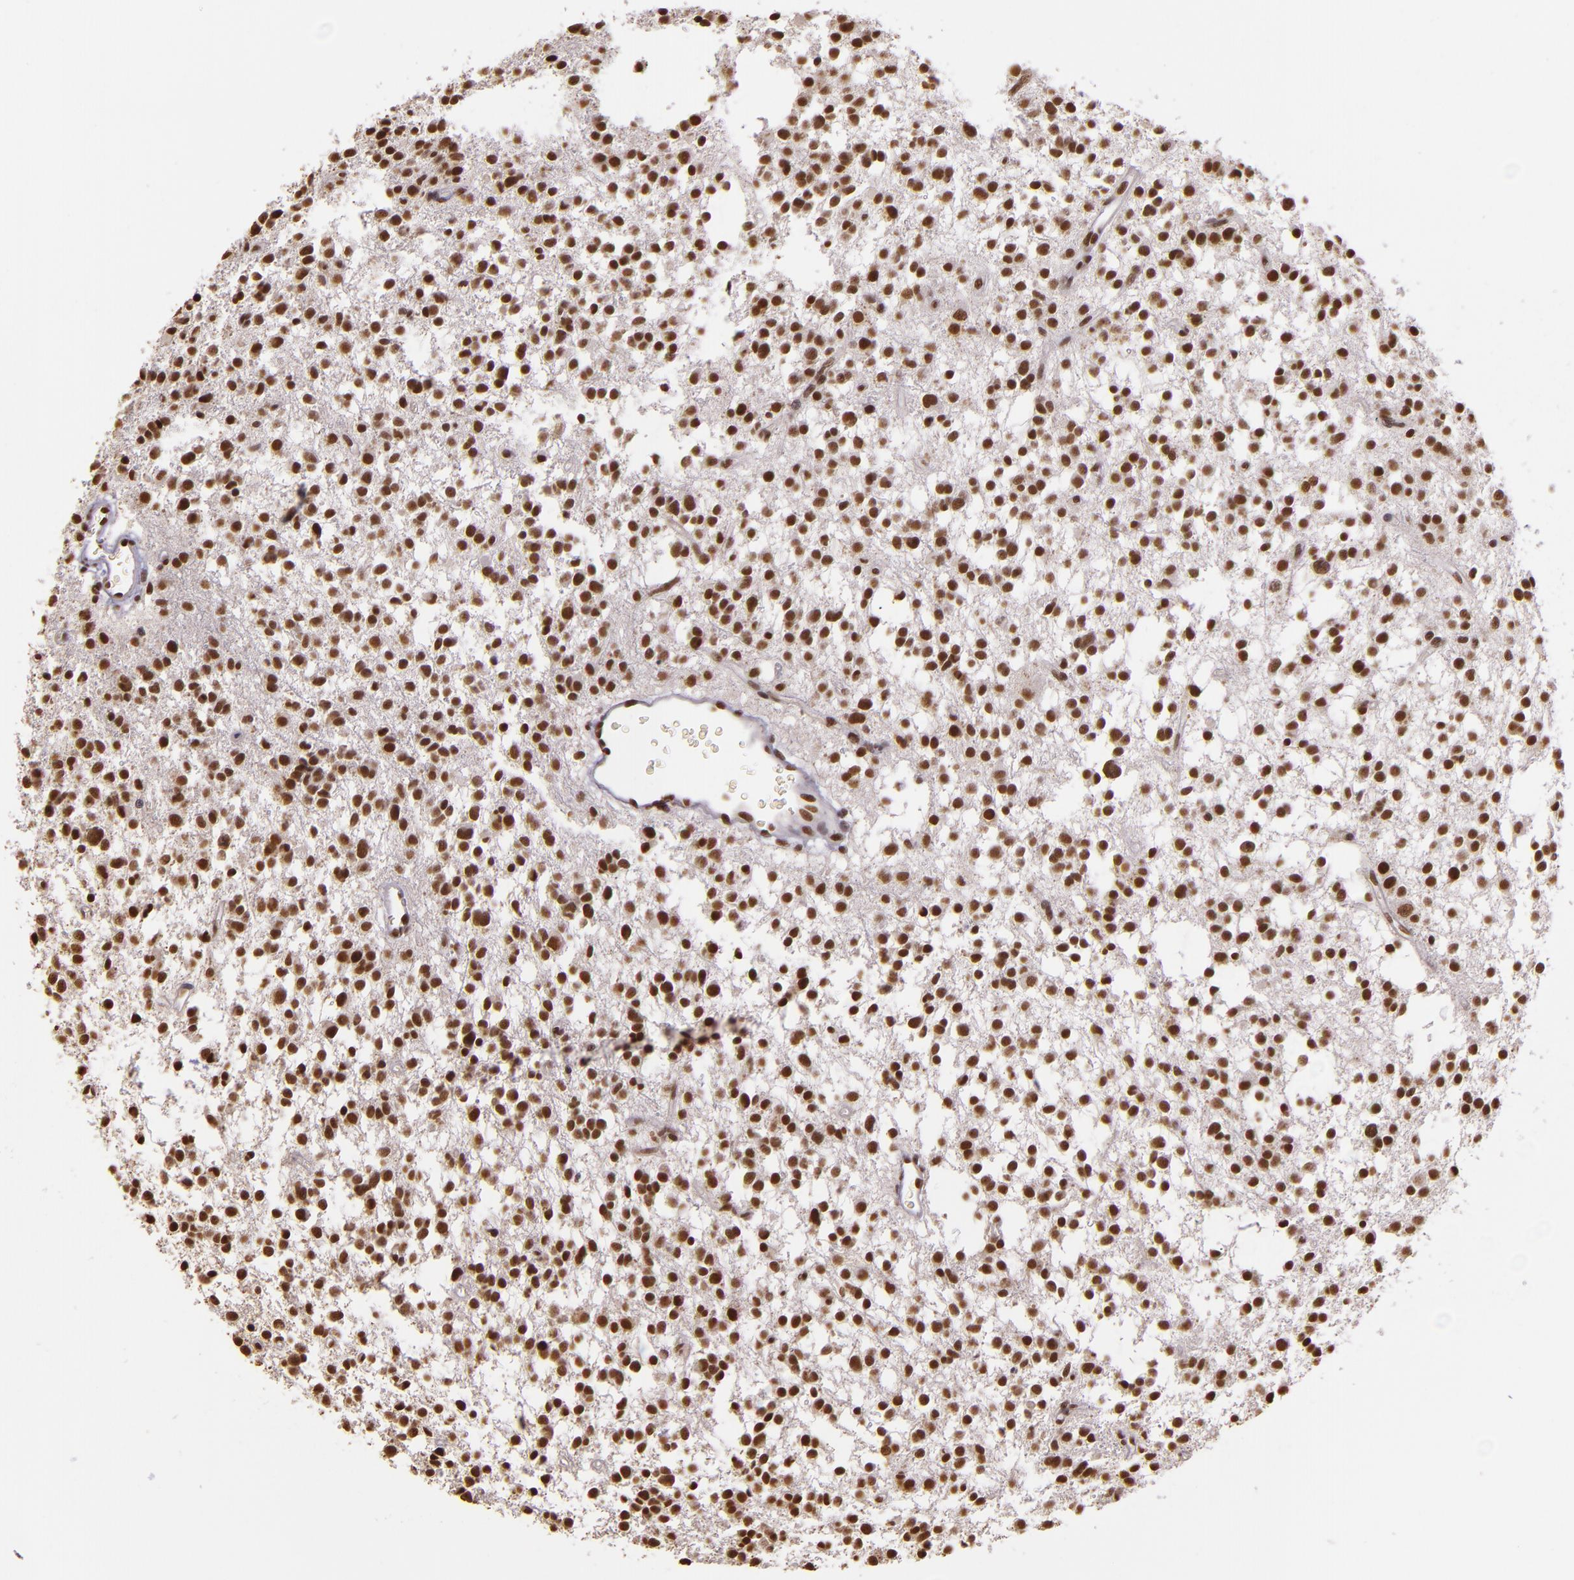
{"staining": {"intensity": "moderate", "quantity": ">75%", "location": "nuclear"}, "tissue": "glioma", "cell_type": "Tumor cells", "image_type": "cancer", "snomed": [{"axis": "morphology", "description": "Glioma, malignant, Low grade"}, {"axis": "topography", "description": "Brain"}], "caption": "Immunohistochemical staining of human malignant glioma (low-grade) displays moderate nuclear protein expression in approximately >75% of tumor cells. (Stains: DAB (3,3'-diaminobenzidine) in brown, nuclei in blue, Microscopy: brightfield microscopy at high magnification).", "gene": "USF1", "patient": {"sex": "female", "age": 36}}